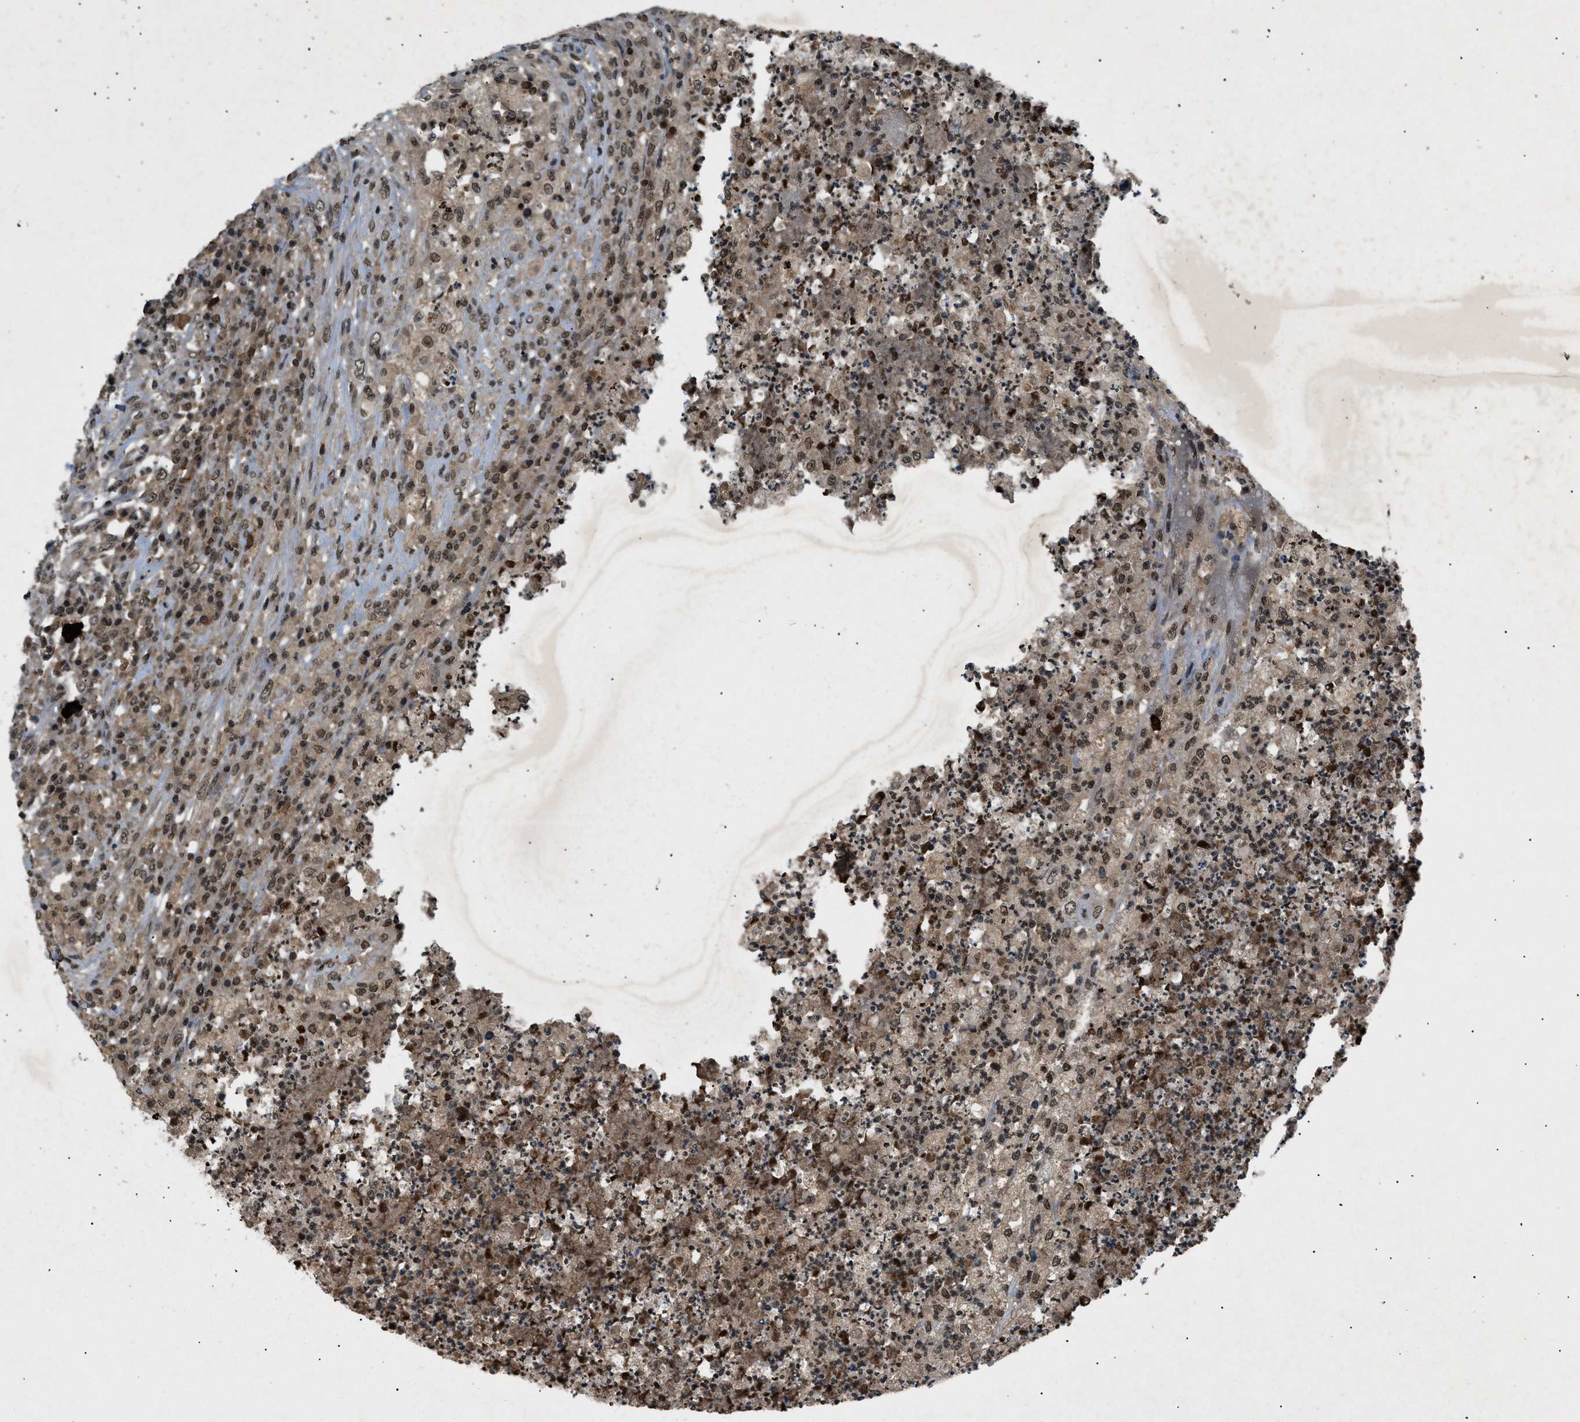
{"staining": {"intensity": "moderate", "quantity": ">75%", "location": "nuclear"}, "tissue": "testis cancer", "cell_type": "Tumor cells", "image_type": "cancer", "snomed": [{"axis": "morphology", "description": "Necrosis, NOS"}, {"axis": "morphology", "description": "Carcinoma, Embryonal, NOS"}, {"axis": "topography", "description": "Testis"}], "caption": "Testis cancer (embryonal carcinoma) tissue displays moderate nuclear staining in approximately >75% of tumor cells", "gene": "RBM5", "patient": {"sex": "male", "age": 19}}